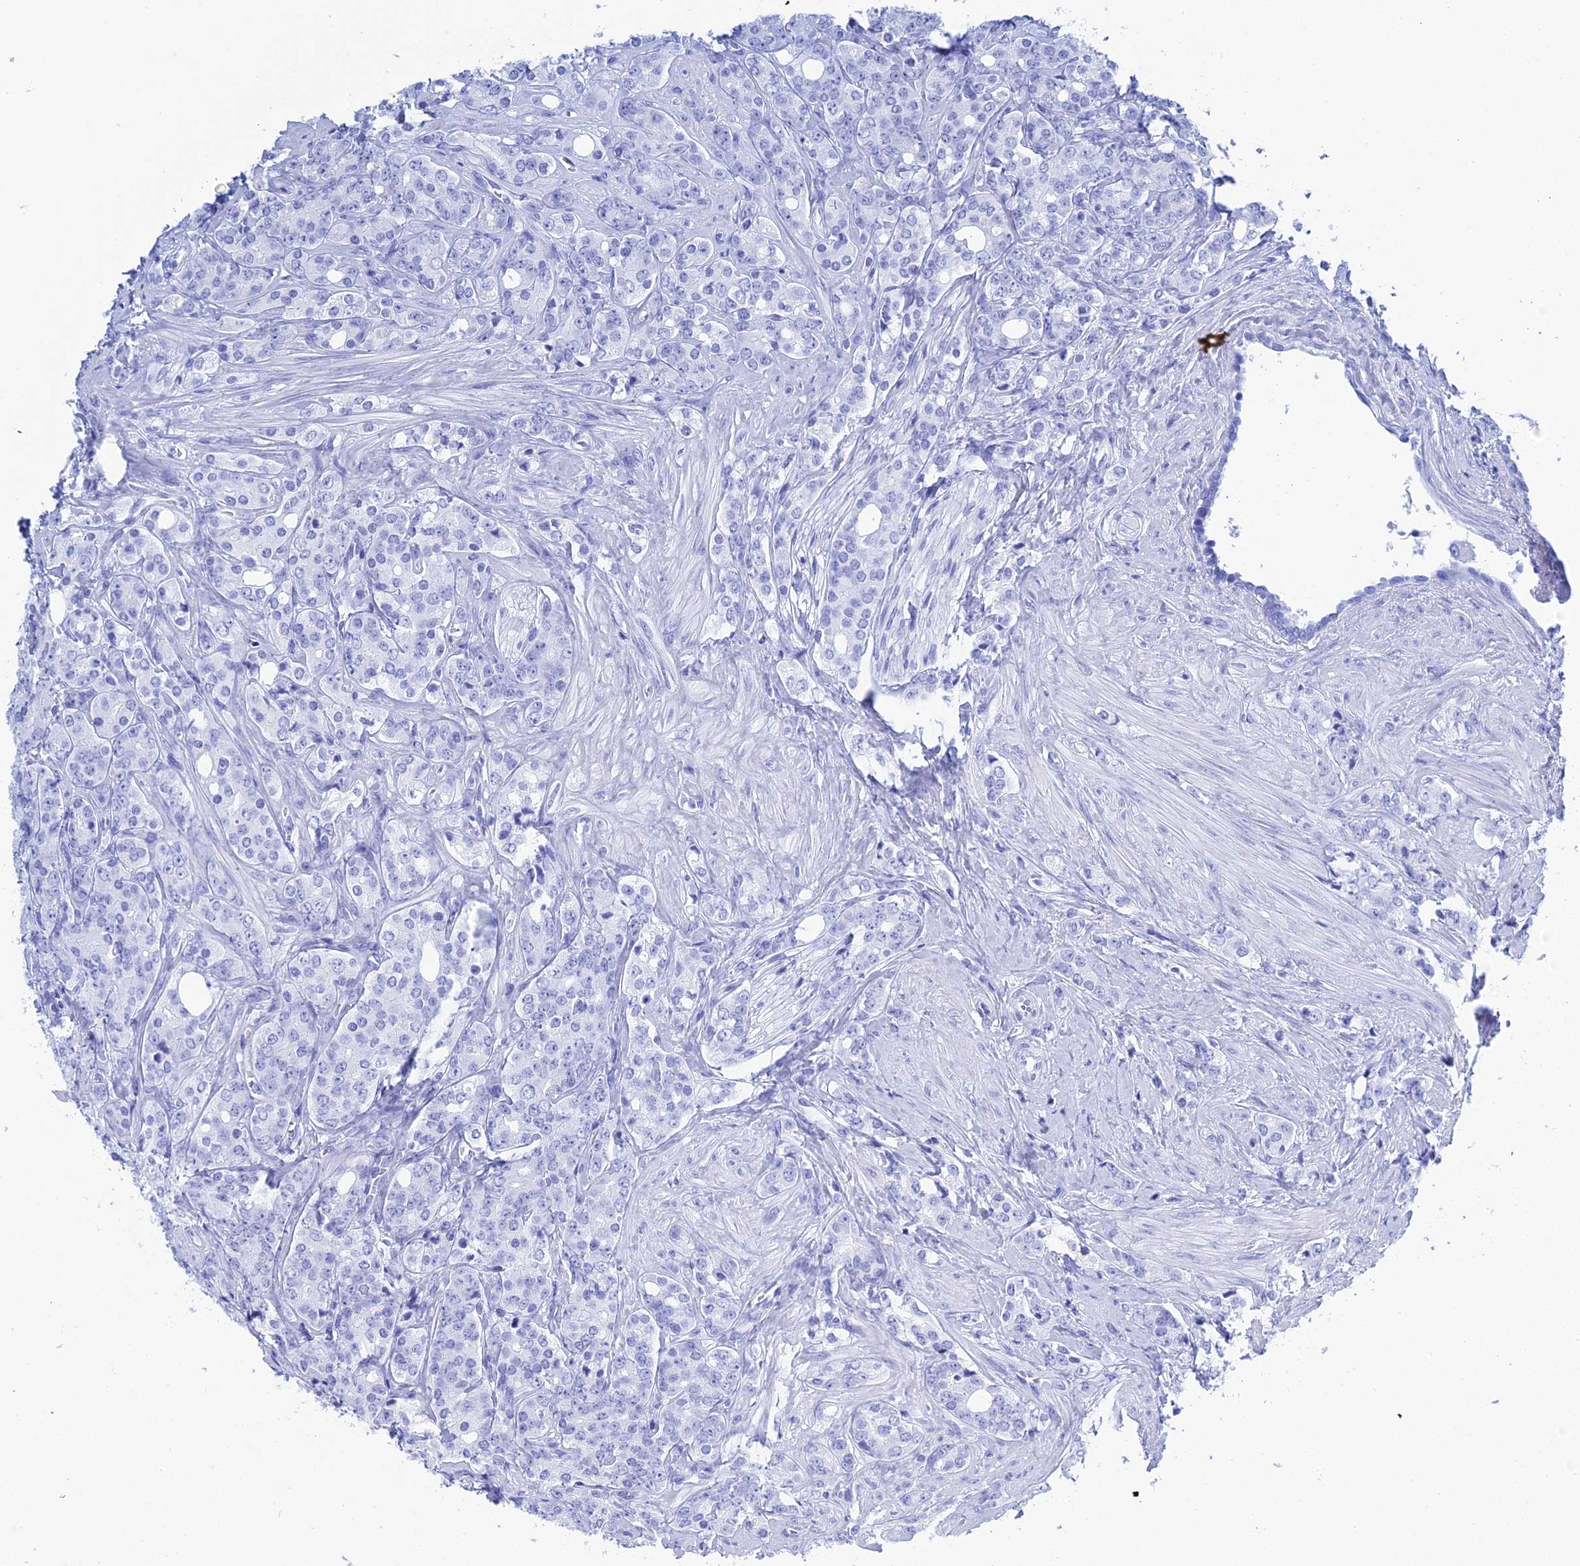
{"staining": {"intensity": "negative", "quantity": "none", "location": "none"}, "tissue": "prostate cancer", "cell_type": "Tumor cells", "image_type": "cancer", "snomed": [{"axis": "morphology", "description": "Adenocarcinoma, High grade"}, {"axis": "topography", "description": "Prostate"}], "caption": "An immunohistochemistry (IHC) micrograph of adenocarcinoma (high-grade) (prostate) is shown. There is no staining in tumor cells of adenocarcinoma (high-grade) (prostate).", "gene": "TEX101", "patient": {"sex": "male", "age": 62}}